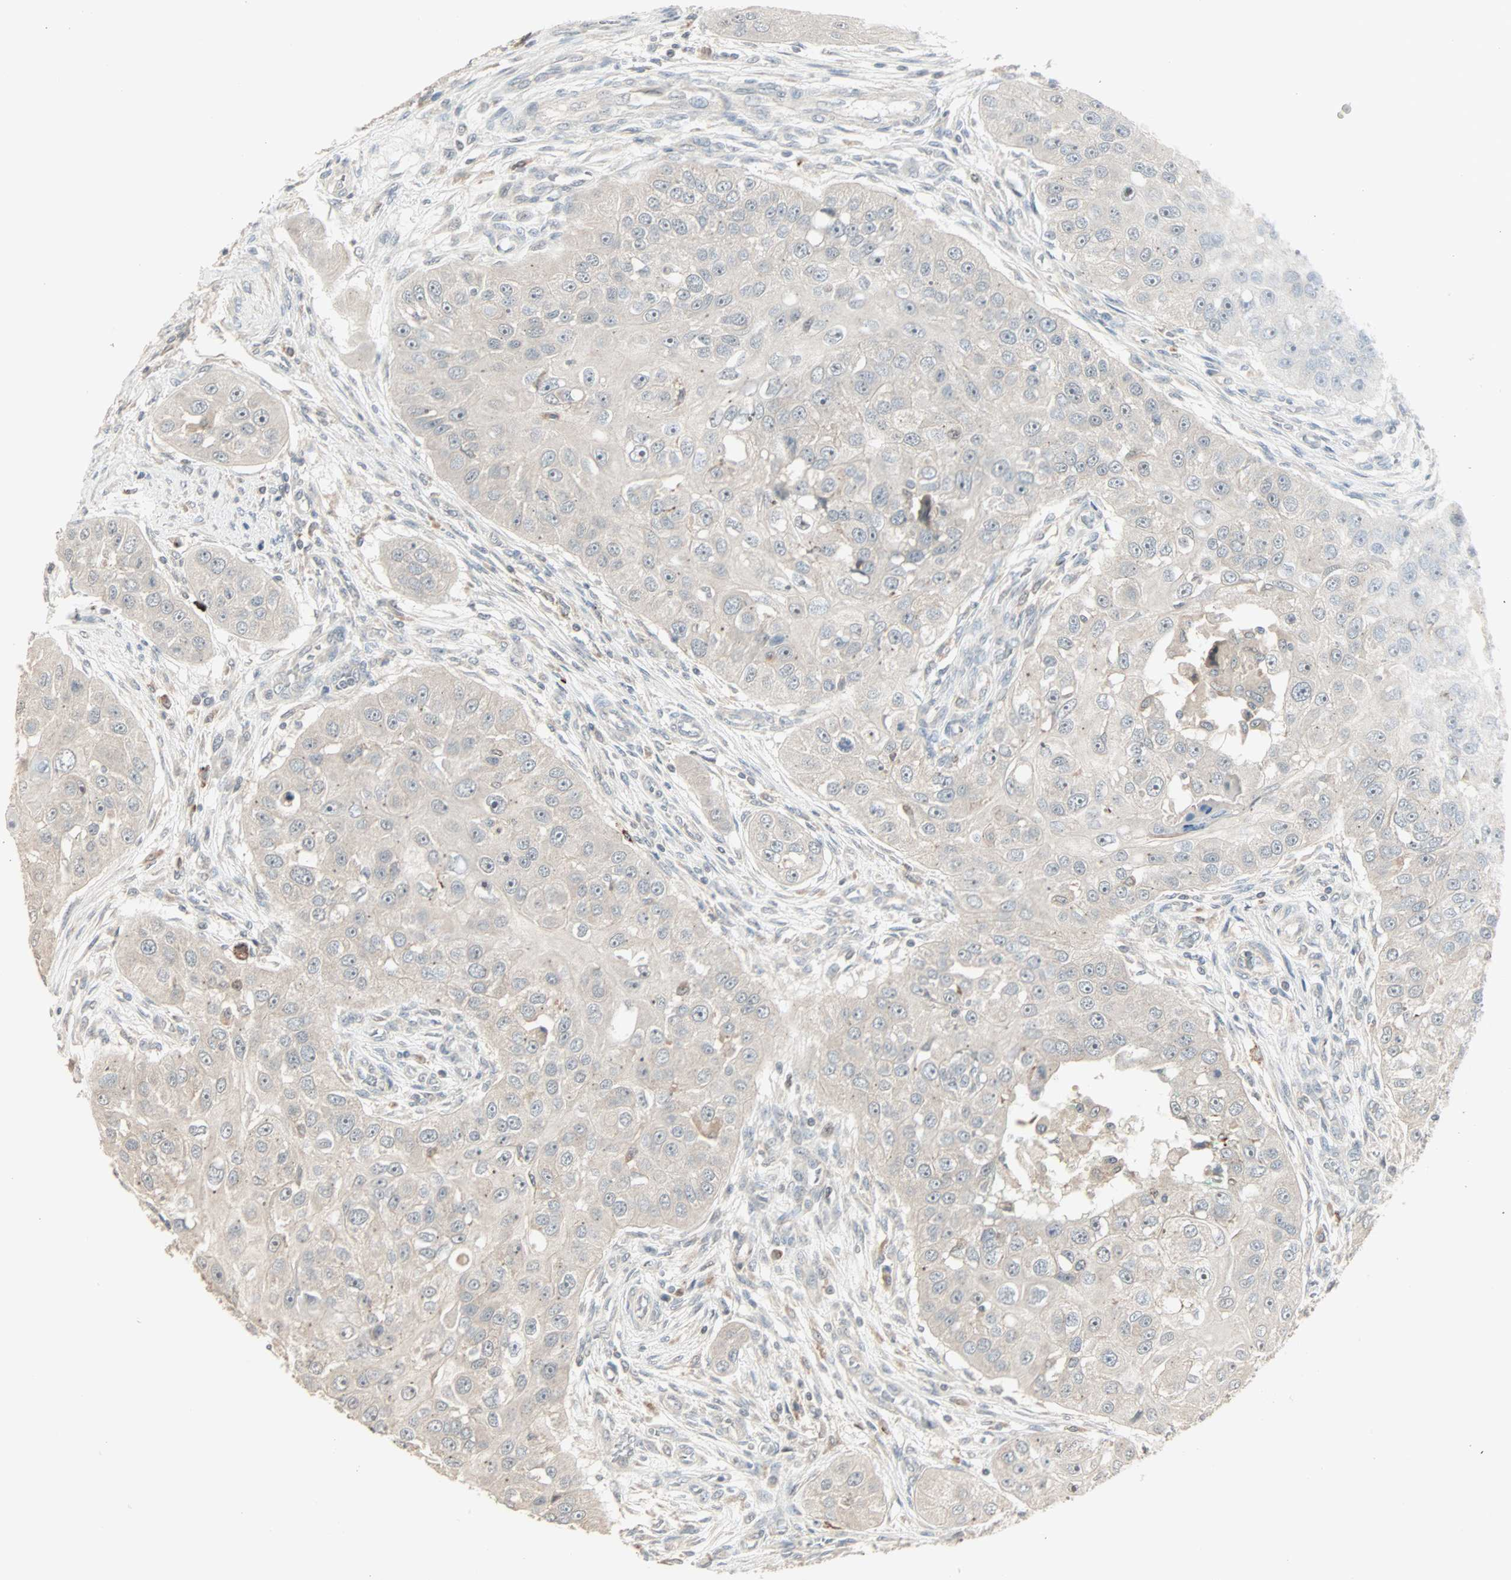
{"staining": {"intensity": "weak", "quantity": ">75%", "location": "cytoplasmic/membranous,nuclear"}, "tissue": "head and neck cancer", "cell_type": "Tumor cells", "image_type": "cancer", "snomed": [{"axis": "morphology", "description": "Normal tissue, NOS"}, {"axis": "morphology", "description": "Squamous cell carcinoma, NOS"}, {"axis": "topography", "description": "Skeletal muscle"}, {"axis": "topography", "description": "Head-Neck"}], "caption": "A brown stain shows weak cytoplasmic/membranous and nuclear staining of a protein in squamous cell carcinoma (head and neck) tumor cells. Nuclei are stained in blue.", "gene": "KDM4A", "patient": {"sex": "male", "age": 51}}